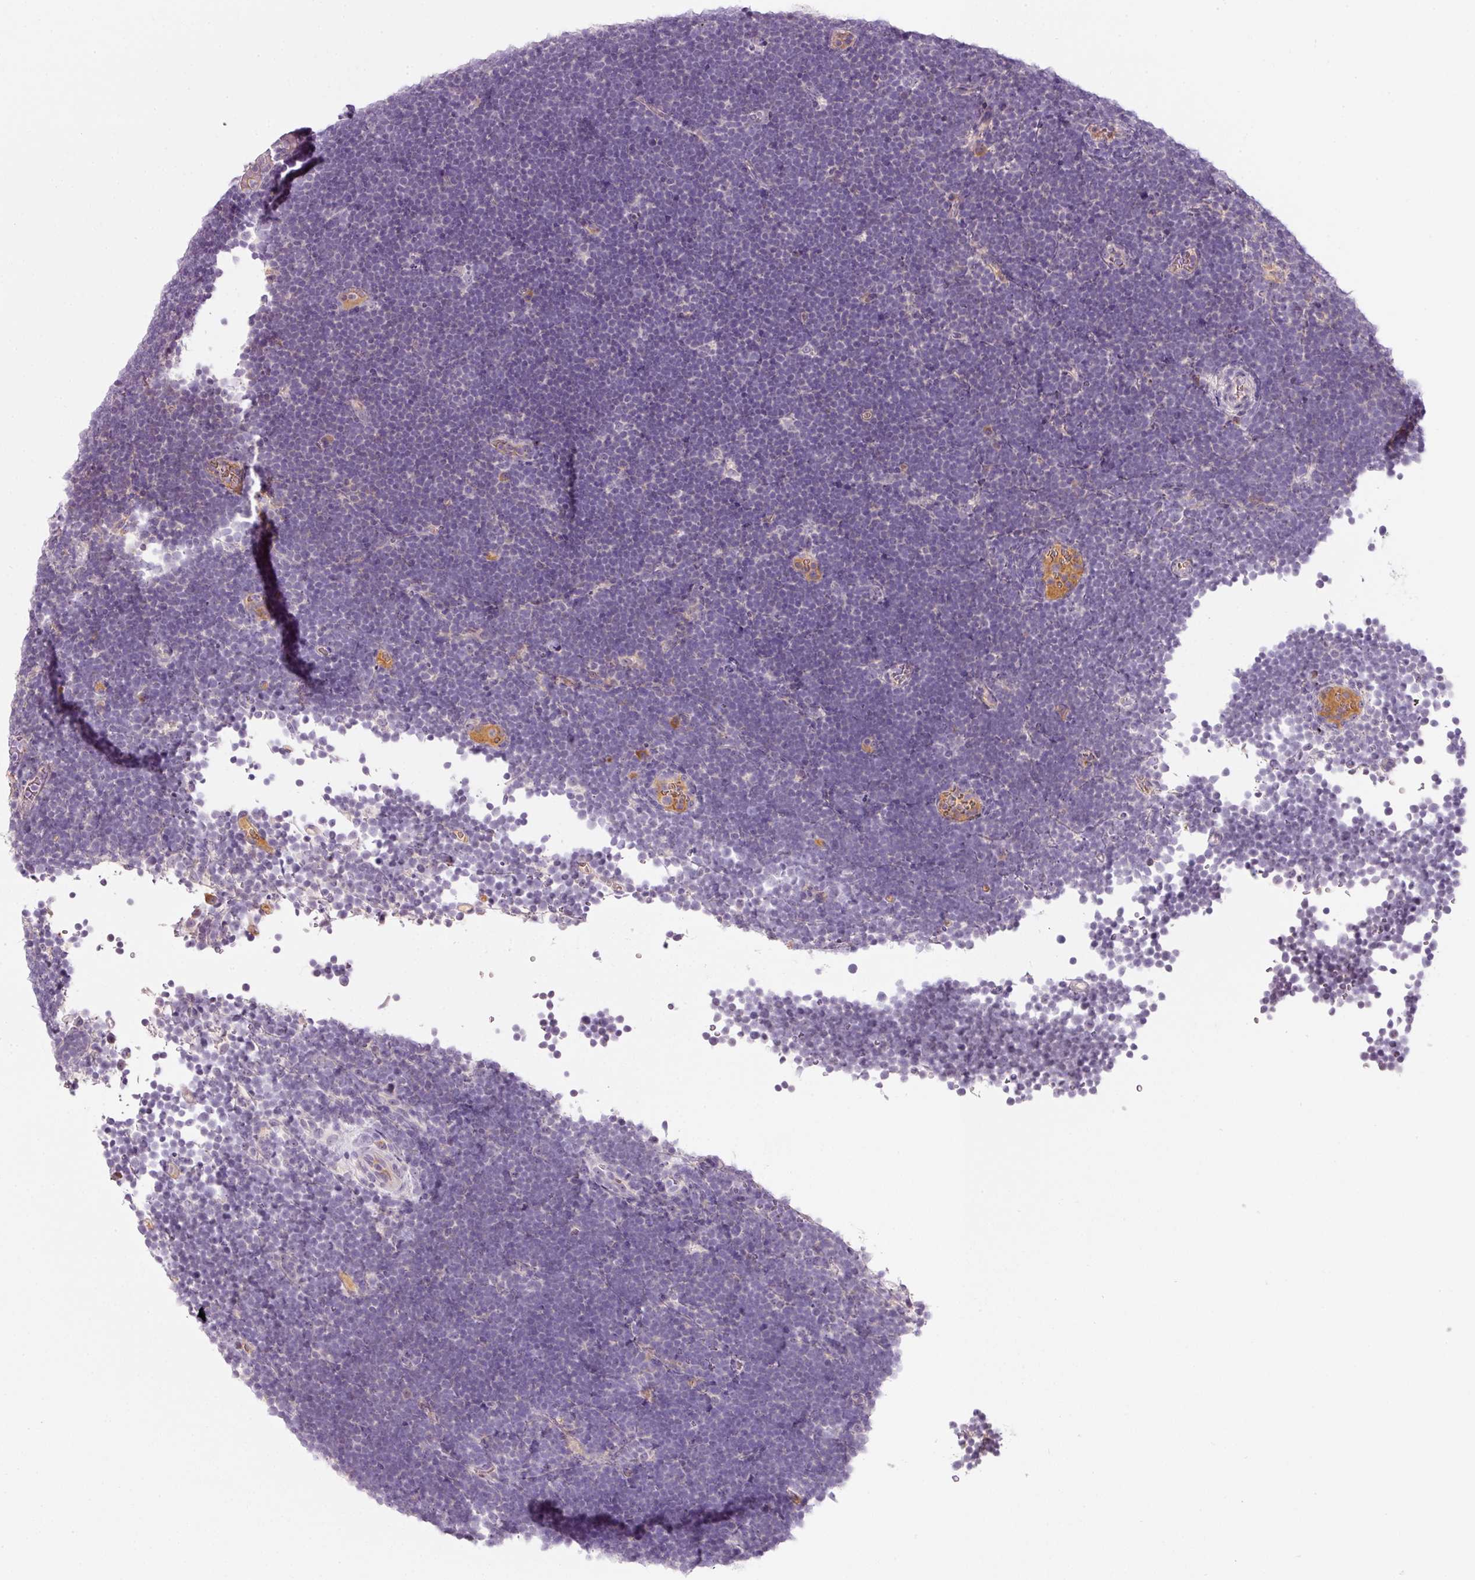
{"staining": {"intensity": "negative", "quantity": "none", "location": "none"}, "tissue": "lymphoma", "cell_type": "Tumor cells", "image_type": "cancer", "snomed": [{"axis": "morphology", "description": "Malignant lymphoma, non-Hodgkin's type, High grade"}, {"axis": "topography", "description": "Lymph node"}], "caption": "Tumor cells show no significant protein staining in lymphoma.", "gene": "TMEM37", "patient": {"sex": "male", "age": 13}}